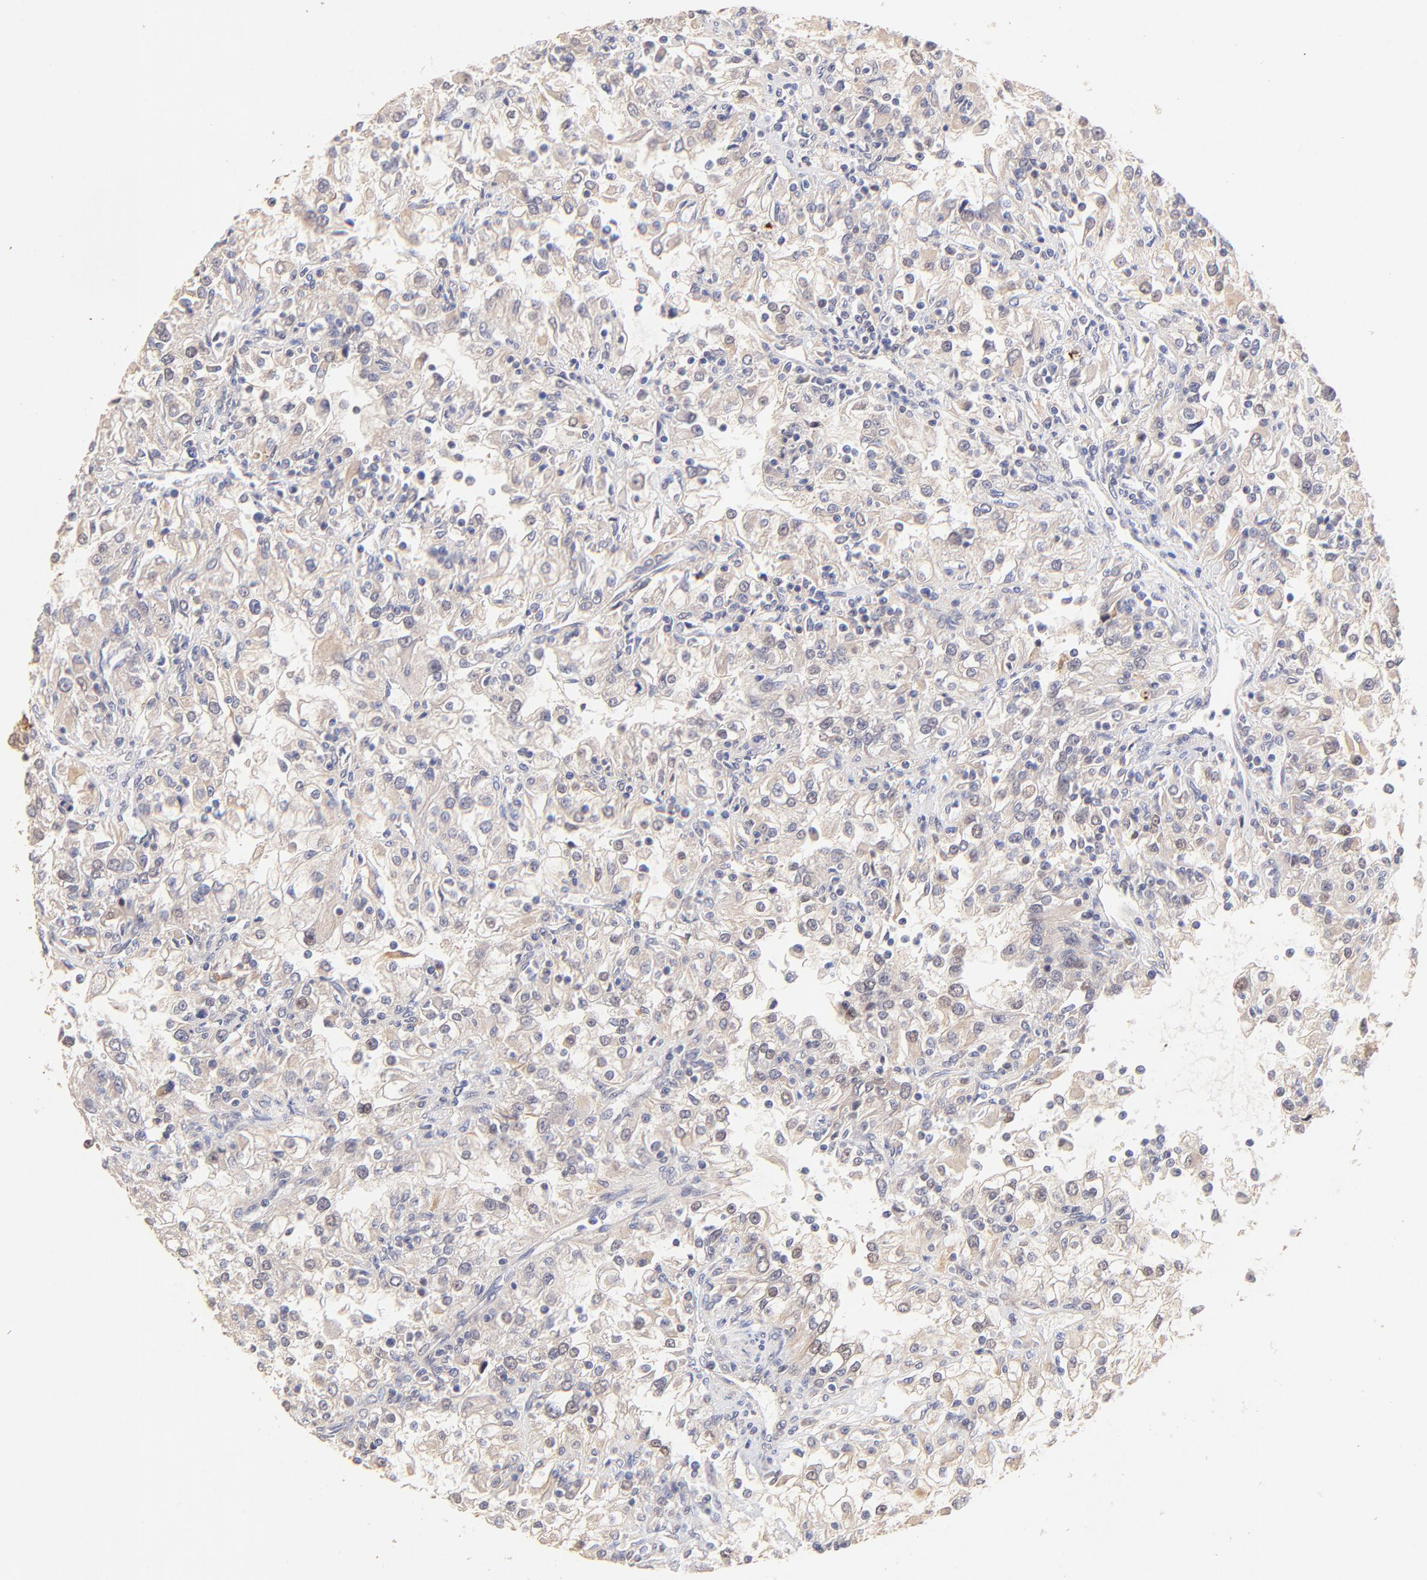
{"staining": {"intensity": "weak", "quantity": "25%-75%", "location": "cytoplasmic/membranous,nuclear"}, "tissue": "renal cancer", "cell_type": "Tumor cells", "image_type": "cancer", "snomed": [{"axis": "morphology", "description": "Adenocarcinoma, NOS"}, {"axis": "topography", "description": "Kidney"}], "caption": "A micrograph of renal cancer stained for a protein exhibits weak cytoplasmic/membranous and nuclear brown staining in tumor cells. (DAB IHC, brown staining for protein, blue staining for nuclei).", "gene": "TNFAIP3", "patient": {"sex": "female", "age": 52}}